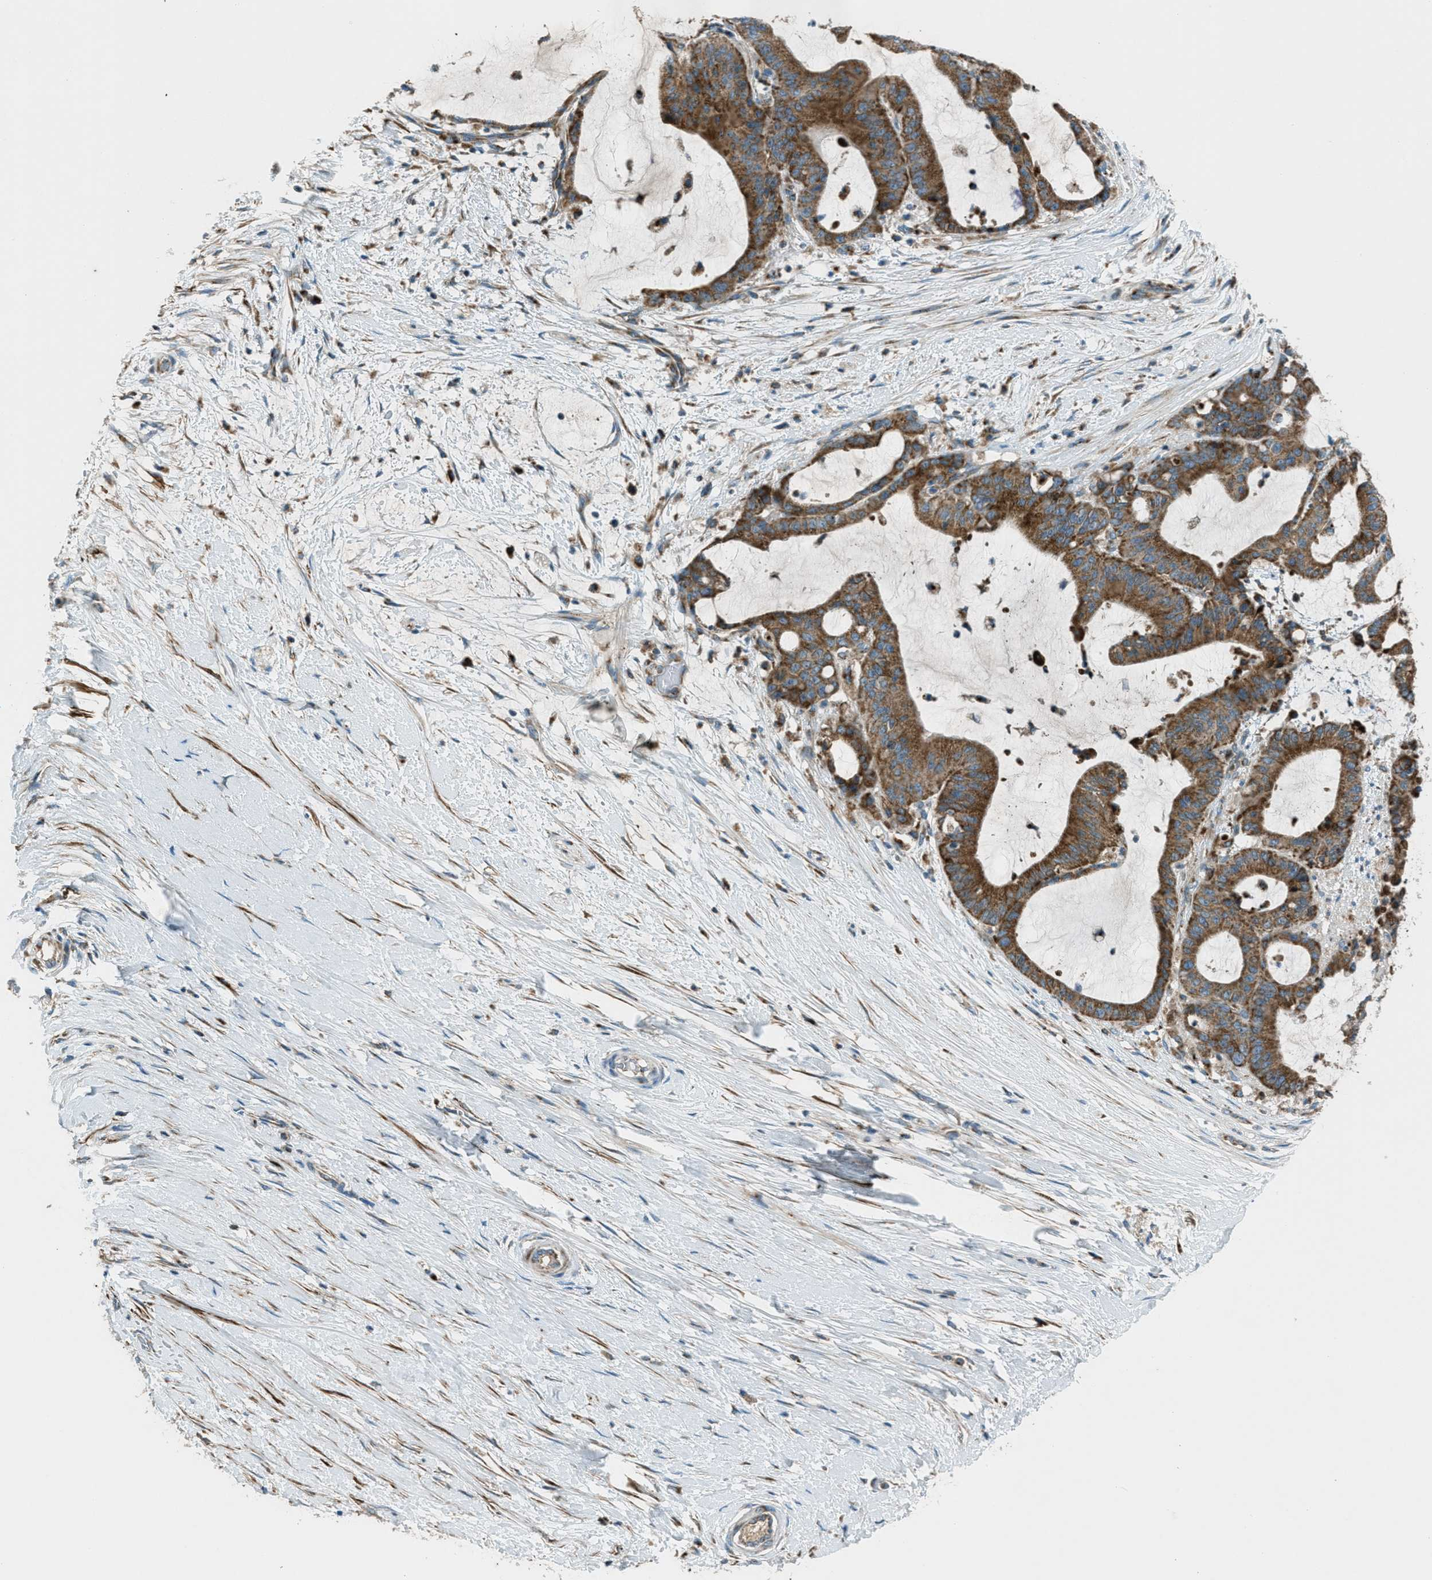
{"staining": {"intensity": "strong", "quantity": ">75%", "location": "cytoplasmic/membranous"}, "tissue": "liver cancer", "cell_type": "Tumor cells", "image_type": "cancer", "snomed": [{"axis": "morphology", "description": "Cholangiocarcinoma"}, {"axis": "topography", "description": "Liver"}], "caption": "Immunohistochemical staining of liver cholangiocarcinoma exhibits strong cytoplasmic/membranous protein positivity in about >75% of tumor cells.", "gene": "BCKDK", "patient": {"sex": "female", "age": 73}}